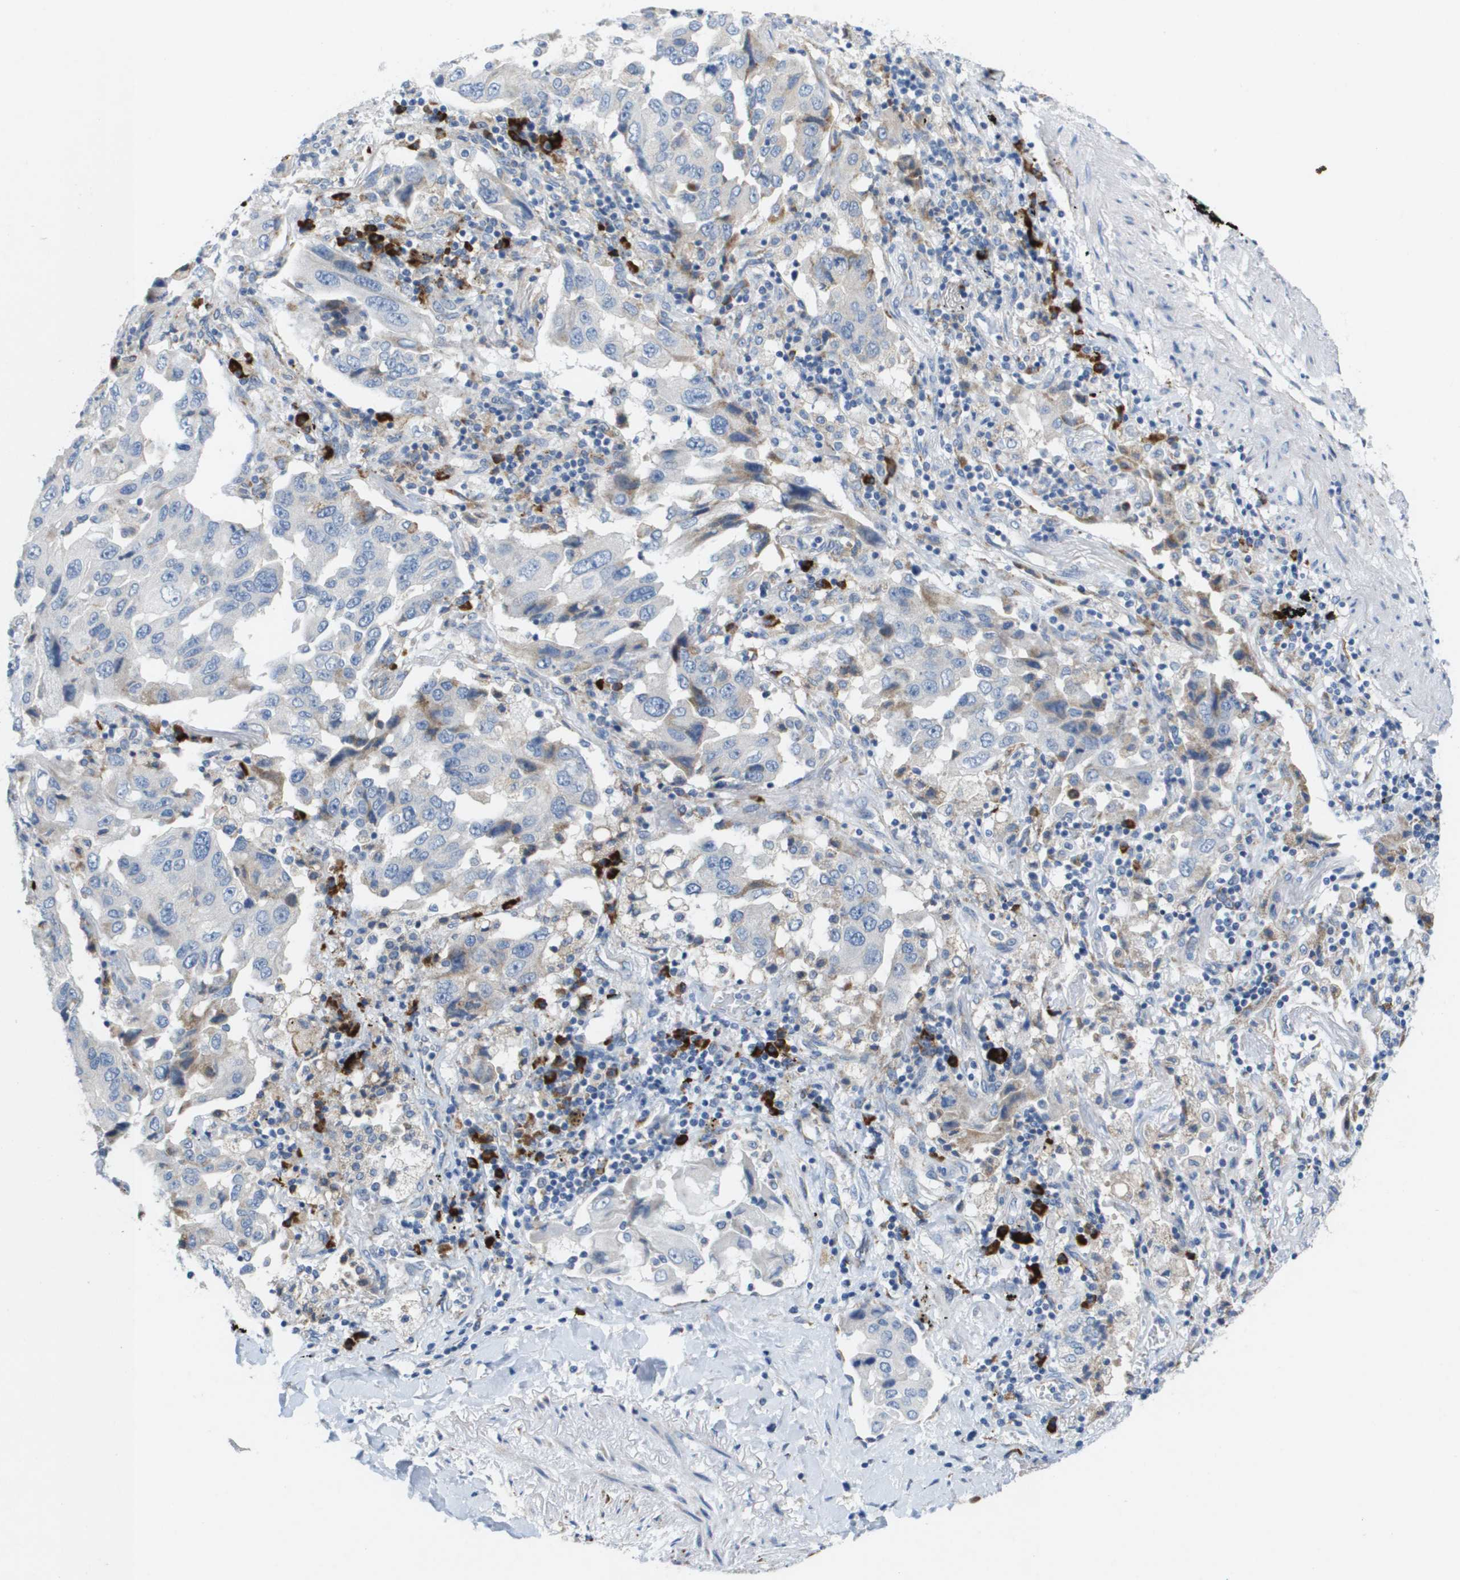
{"staining": {"intensity": "negative", "quantity": "none", "location": "none"}, "tissue": "lung cancer", "cell_type": "Tumor cells", "image_type": "cancer", "snomed": [{"axis": "morphology", "description": "Adenocarcinoma, NOS"}, {"axis": "topography", "description": "Lung"}], "caption": "Tumor cells show no significant positivity in lung cancer.", "gene": "CD3G", "patient": {"sex": "female", "age": 65}}